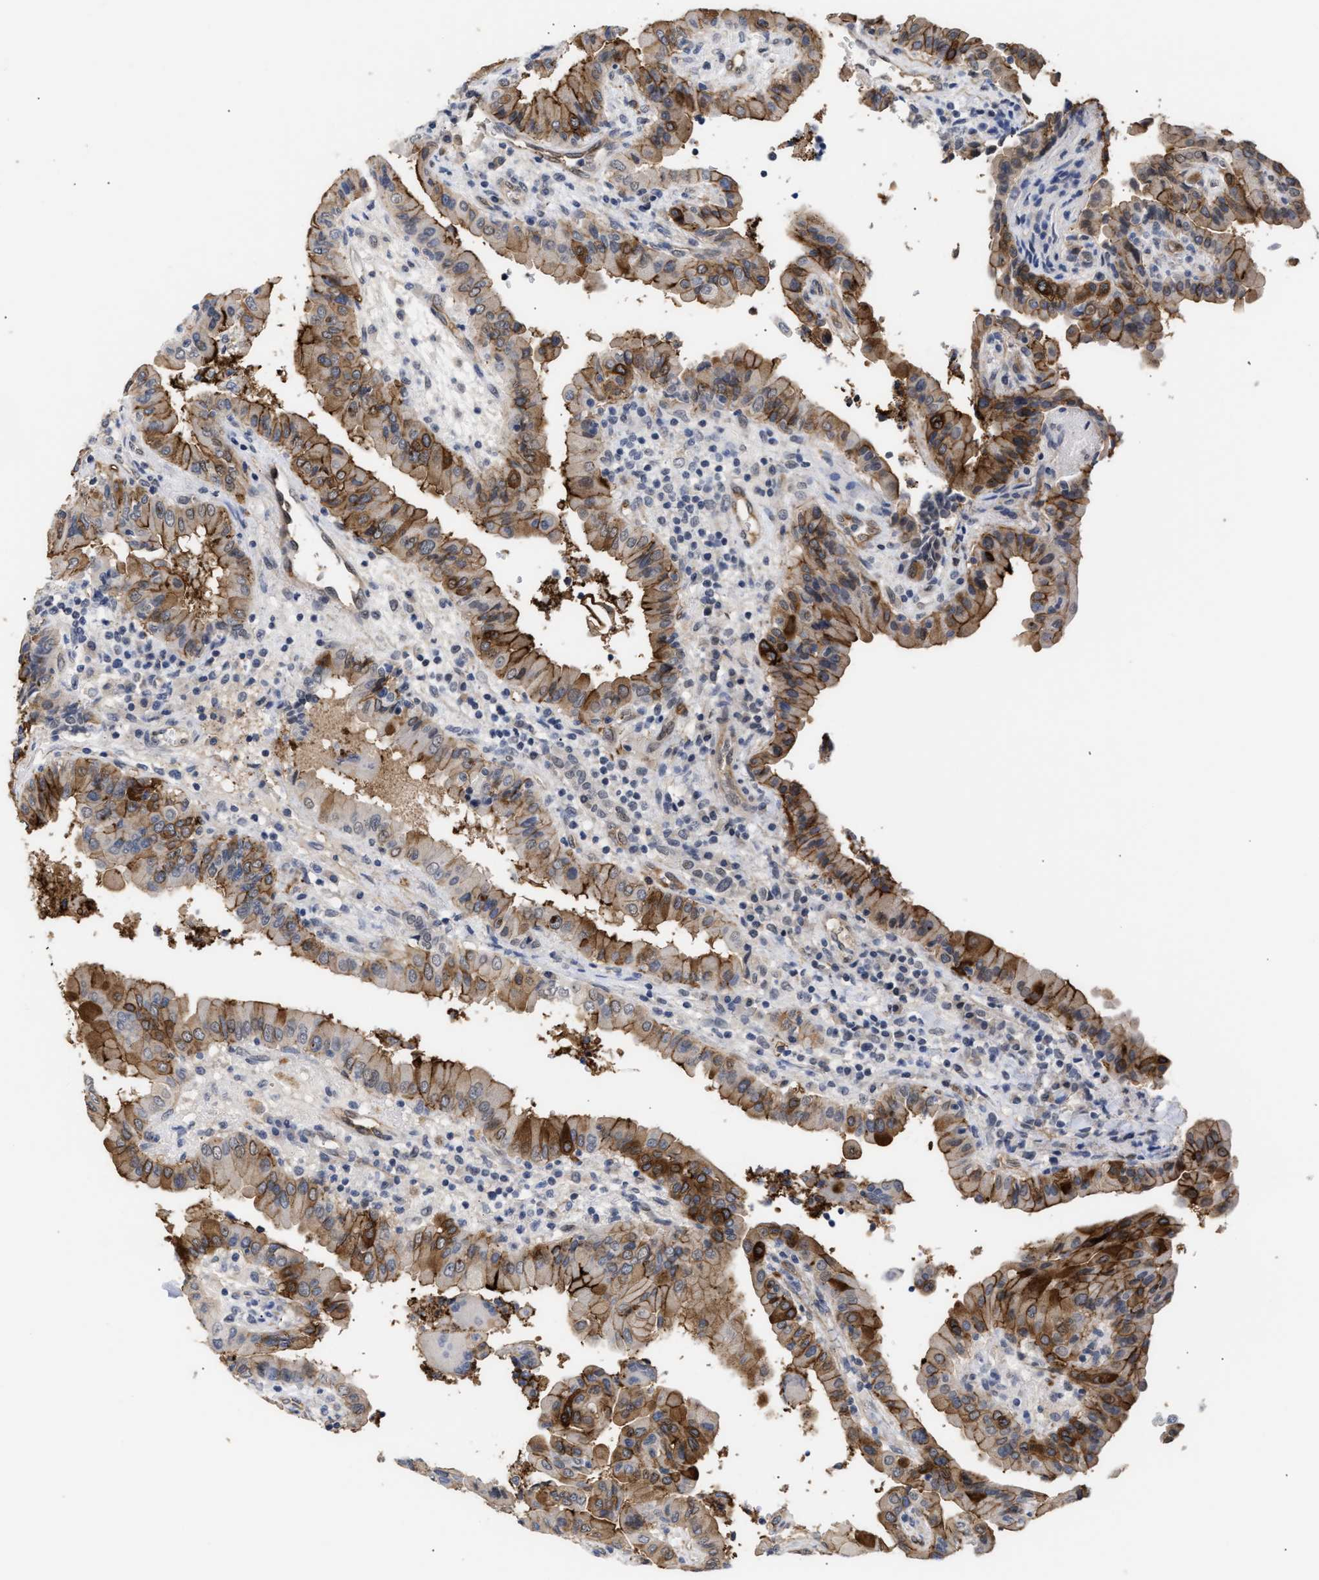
{"staining": {"intensity": "moderate", "quantity": "25%-75%", "location": "cytoplasmic/membranous"}, "tissue": "thyroid cancer", "cell_type": "Tumor cells", "image_type": "cancer", "snomed": [{"axis": "morphology", "description": "Papillary adenocarcinoma, NOS"}, {"axis": "topography", "description": "Thyroid gland"}], "caption": "Thyroid cancer stained for a protein (brown) shows moderate cytoplasmic/membranous positive expression in about 25%-75% of tumor cells.", "gene": "AHNAK2", "patient": {"sex": "male", "age": 33}}